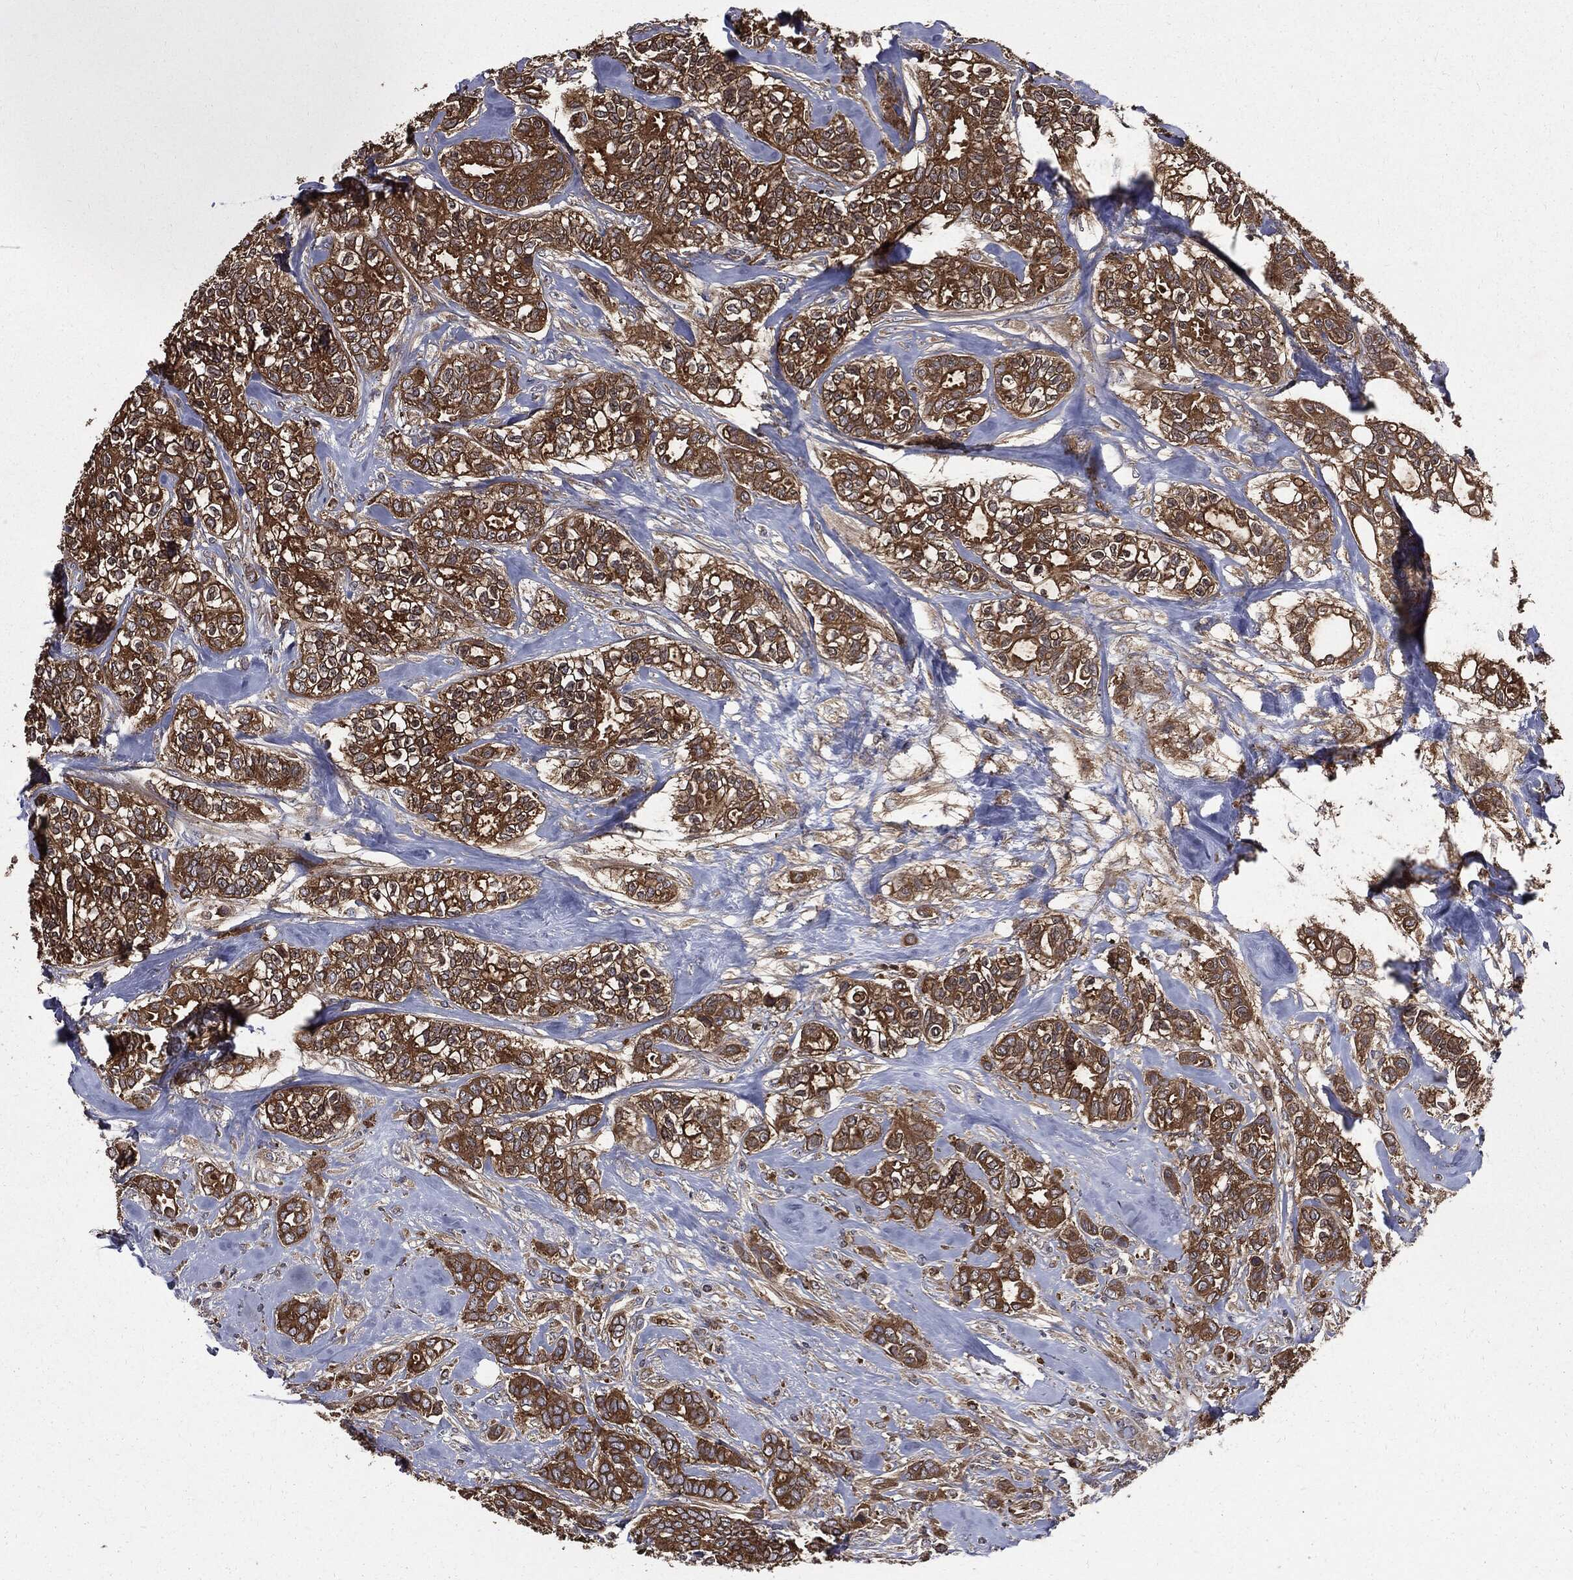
{"staining": {"intensity": "strong", "quantity": "25%-75%", "location": "cytoplasmic/membranous"}, "tissue": "breast cancer", "cell_type": "Tumor cells", "image_type": "cancer", "snomed": [{"axis": "morphology", "description": "Duct carcinoma"}, {"axis": "topography", "description": "Breast"}], "caption": "High-magnification brightfield microscopy of breast intraductal carcinoma stained with DAB (3,3'-diaminobenzidine) (brown) and counterstained with hematoxylin (blue). tumor cells exhibit strong cytoplasmic/membranous expression is seen in about25%-75% of cells.", "gene": "PDCD6IP", "patient": {"sex": "female", "age": 71}}